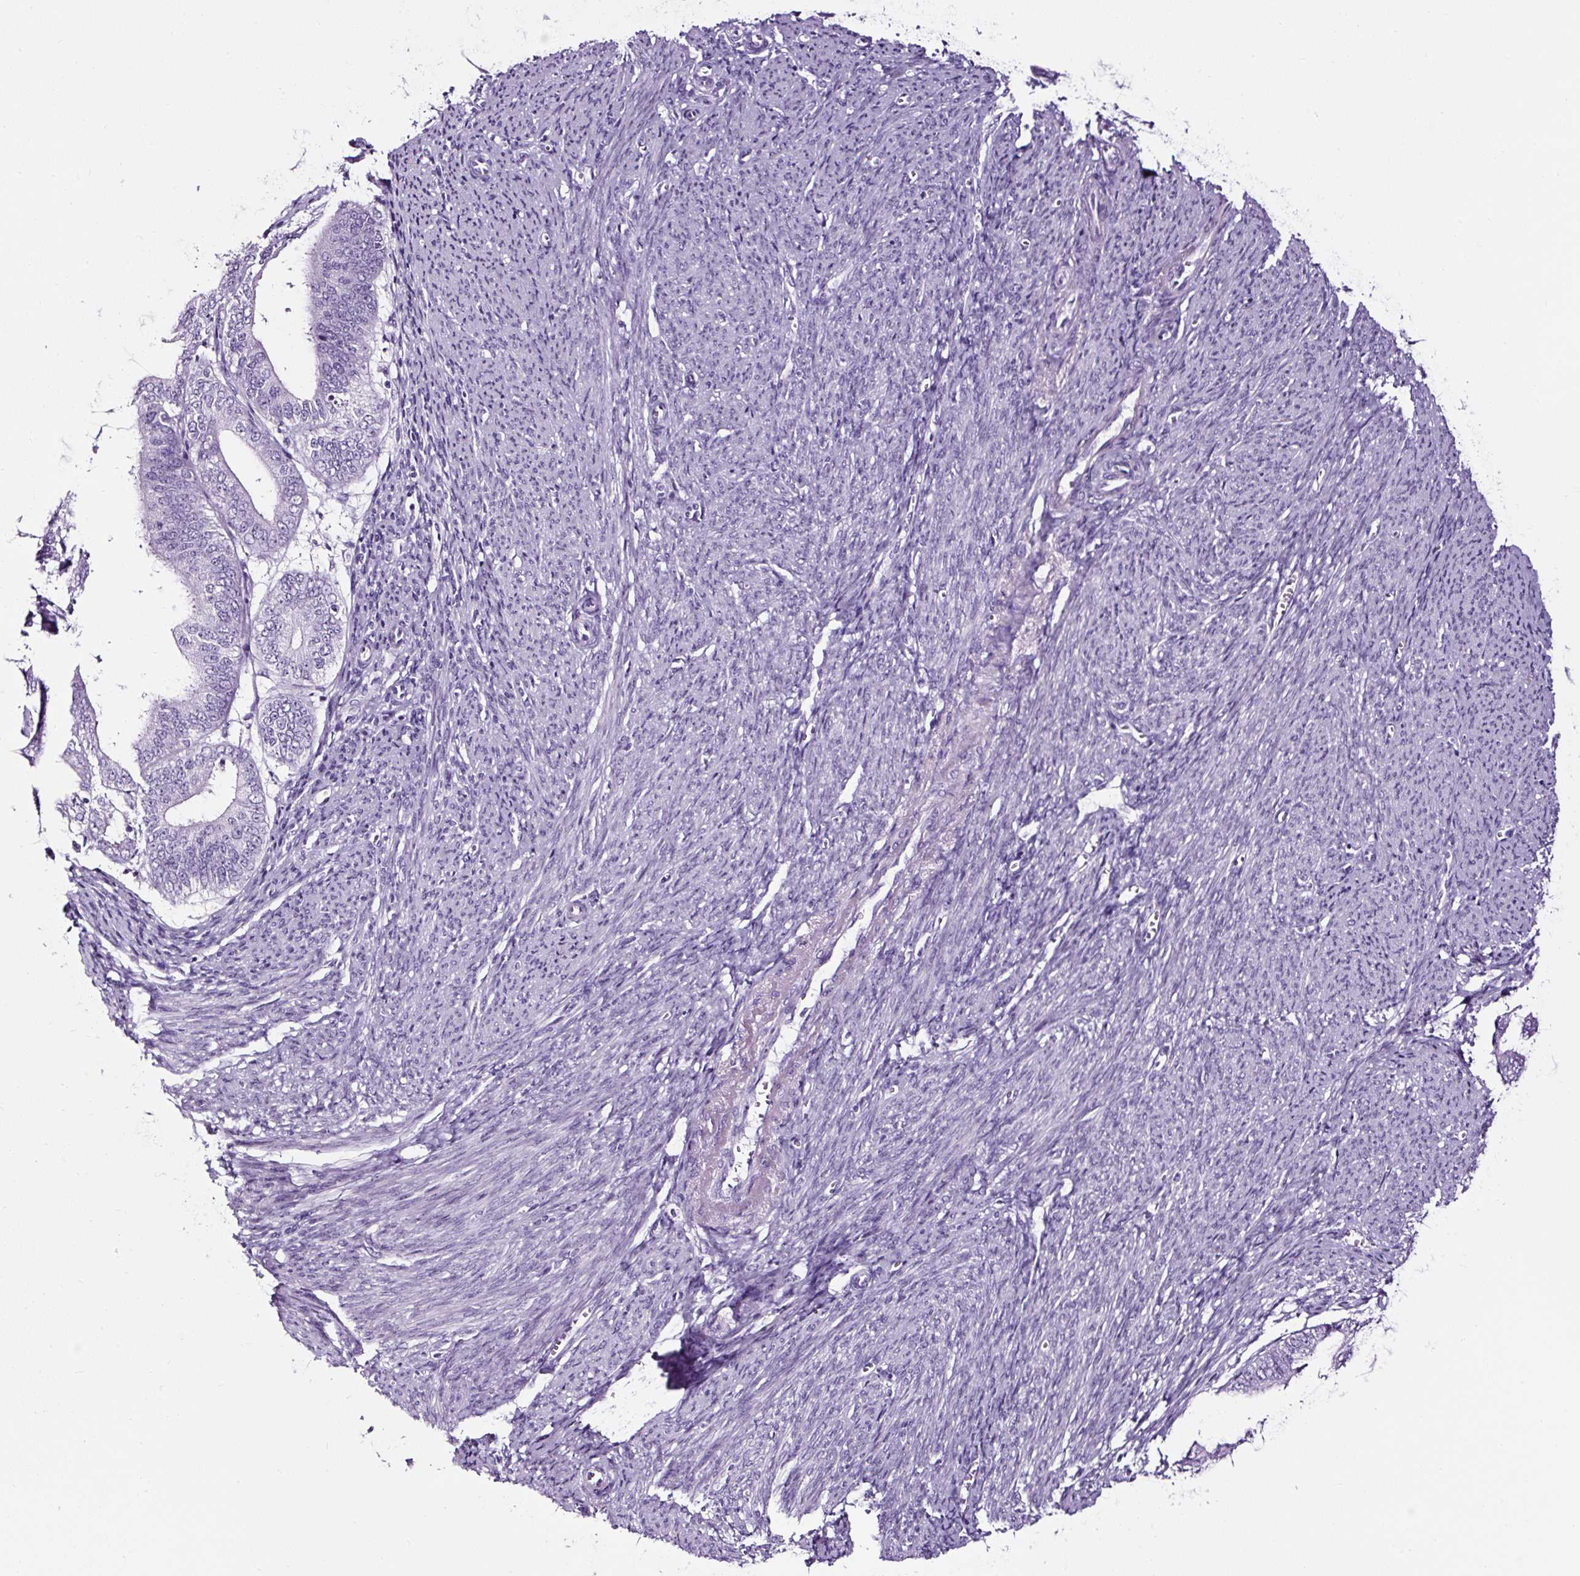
{"staining": {"intensity": "negative", "quantity": "none", "location": "none"}, "tissue": "endometrial cancer", "cell_type": "Tumor cells", "image_type": "cancer", "snomed": [{"axis": "morphology", "description": "Adenocarcinoma, NOS"}, {"axis": "topography", "description": "Endometrium"}], "caption": "Immunohistochemistry micrograph of neoplastic tissue: human endometrial adenocarcinoma stained with DAB (3,3'-diaminobenzidine) displays no significant protein positivity in tumor cells.", "gene": "NPHS2", "patient": {"sex": "female", "age": 63}}